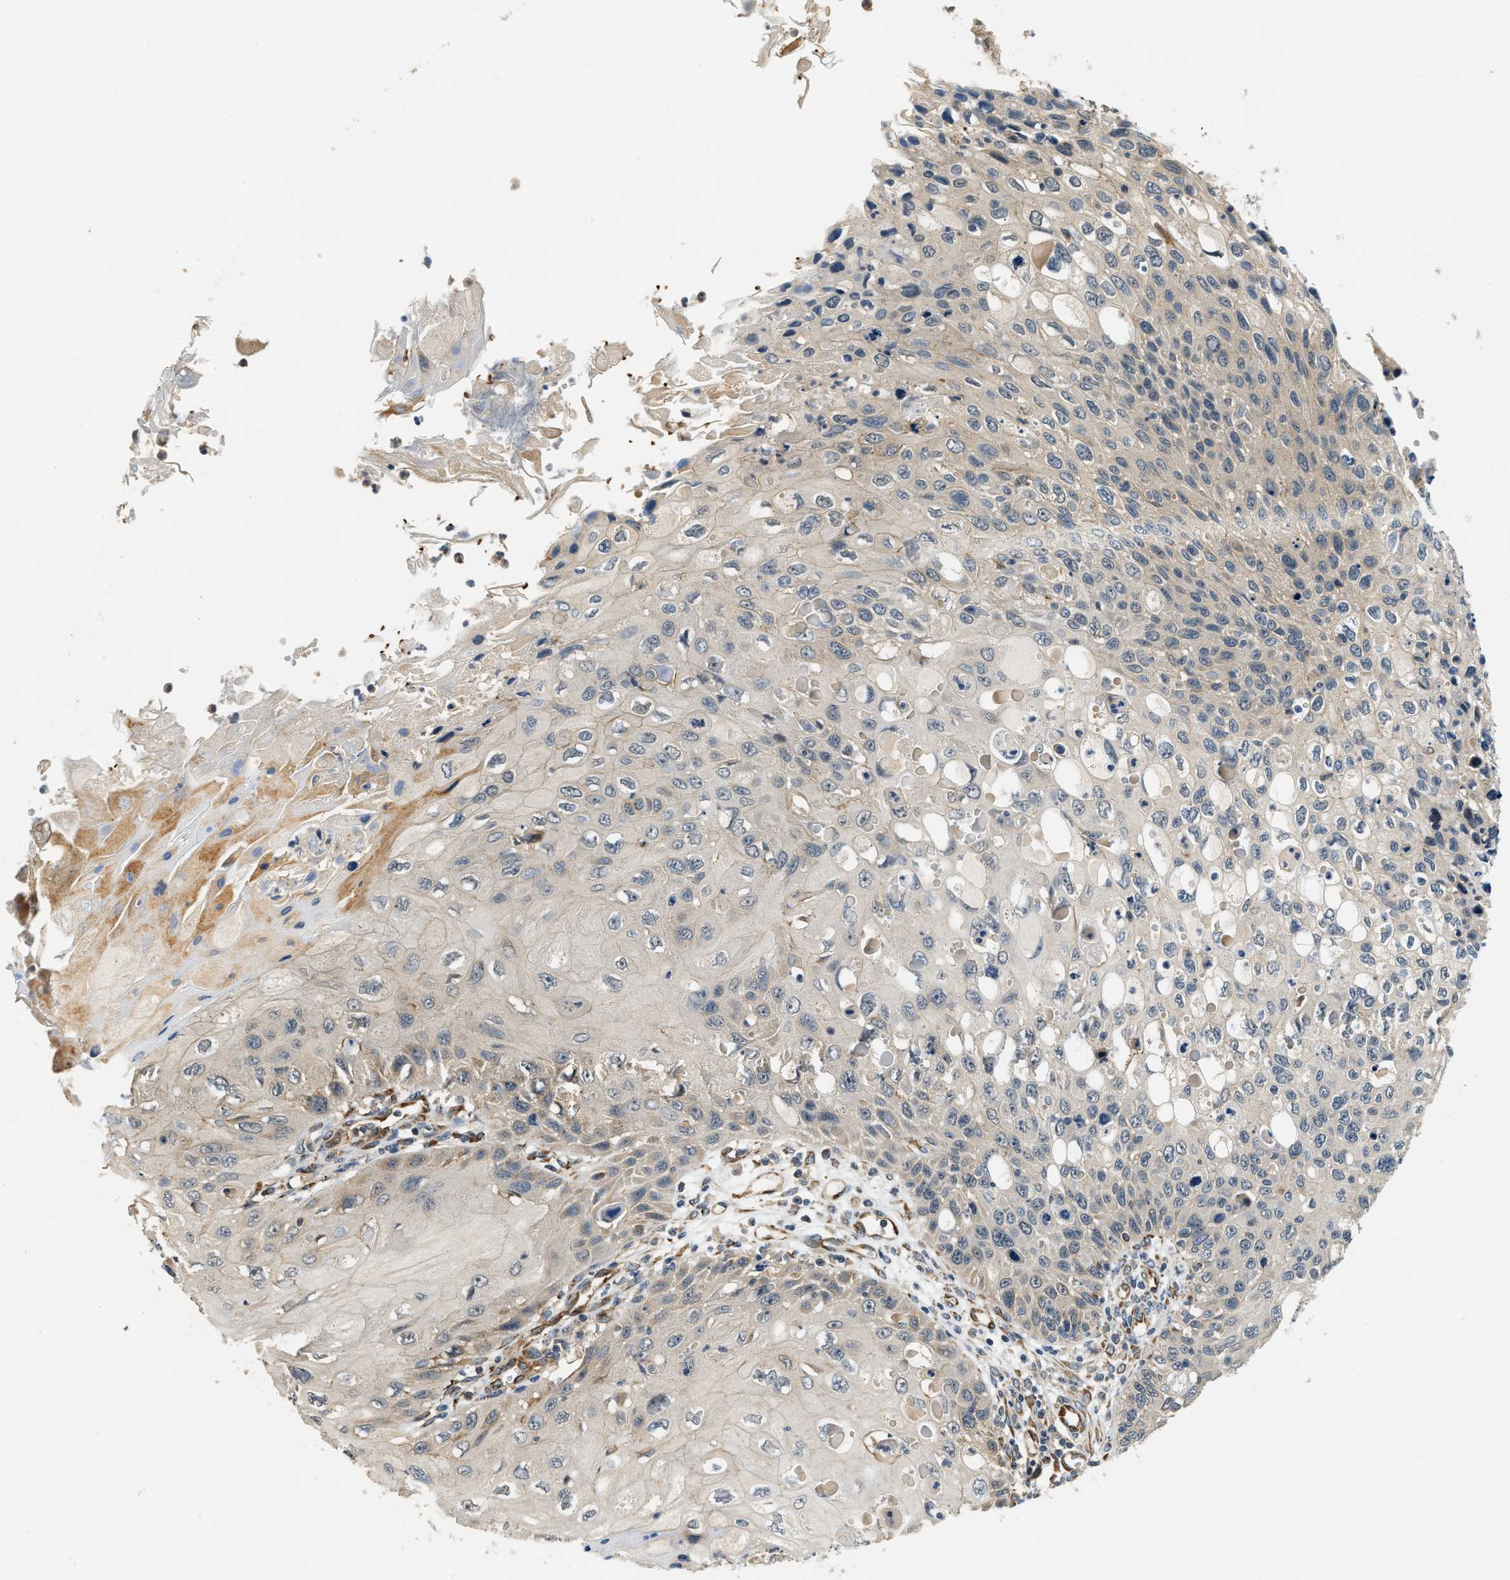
{"staining": {"intensity": "weak", "quantity": "<25%", "location": "cytoplasmic/membranous"}, "tissue": "cervical cancer", "cell_type": "Tumor cells", "image_type": "cancer", "snomed": [{"axis": "morphology", "description": "Squamous cell carcinoma, NOS"}, {"axis": "topography", "description": "Cervix"}], "caption": "Immunohistochemistry histopathology image of human cervical cancer stained for a protein (brown), which reveals no staining in tumor cells.", "gene": "ALOX12", "patient": {"sex": "female", "age": 70}}